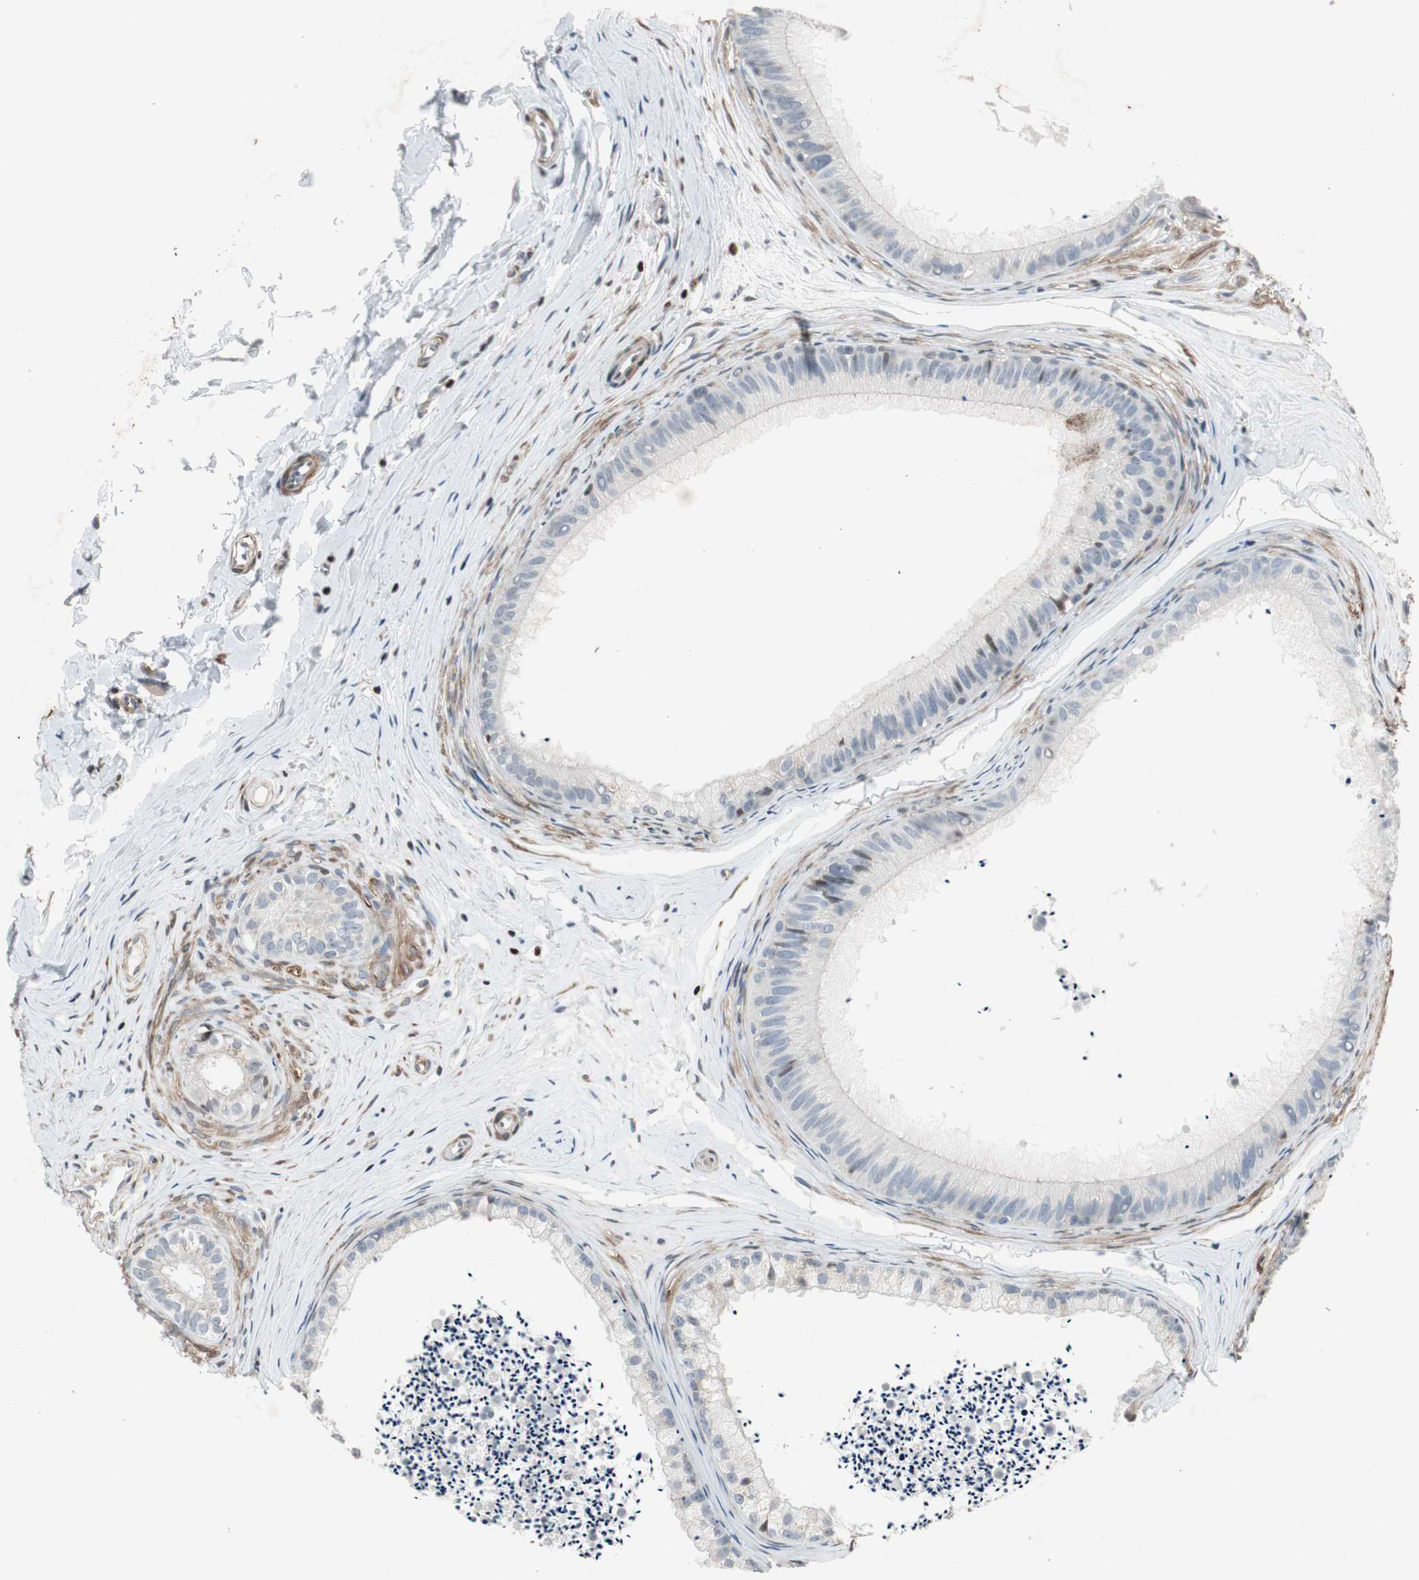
{"staining": {"intensity": "negative", "quantity": "none", "location": "none"}, "tissue": "epididymis", "cell_type": "Glandular cells", "image_type": "normal", "snomed": [{"axis": "morphology", "description": "Normal tissue, NOS"}, {"axis": "topography", "description": "Epididymis"}], "caption": "Glandular cells are negative for brown protein staining in normal epididymis. The staining is performed using DAB brown chromogen with nuclei counter-stained in using hematoxylin.", "gene": "PRKG1", "patient": {"sex": "male", "age": 56}}